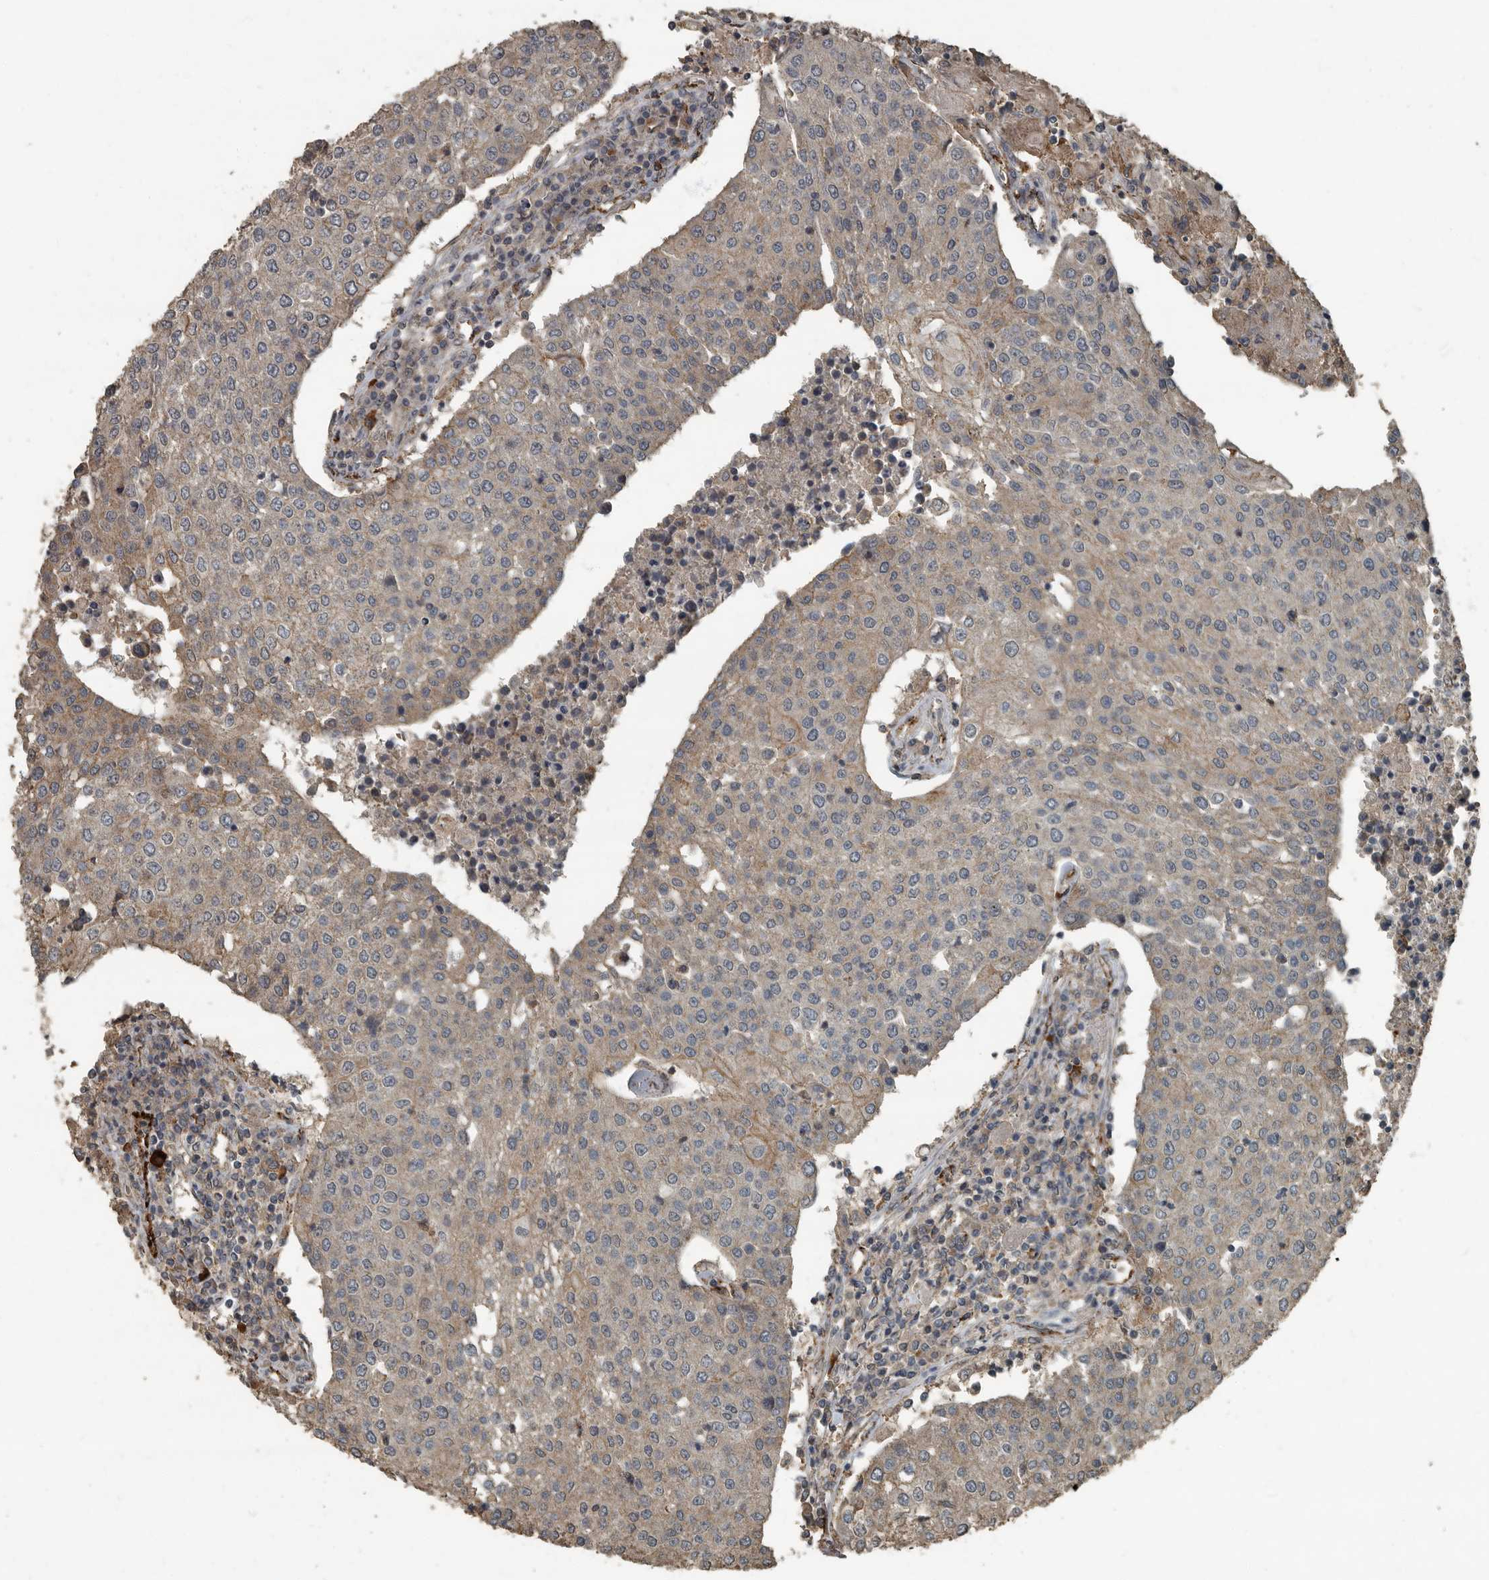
{"staining": {"intensity": "weak", "quantity": "<25%", "location": "cytoplasmic/membranous"}, "tissue": "urothelial cancer", "cell_type": "Tumor cells", "image_type": "cancer", "snomed": [{"axis": "morphology", "description": "Urothelial carcinoma, High grade"}, {"axis": "topography", "description": "Urinary bladder"}], "caption": "This photomicrograph is of urothelial cancer stained with immunohistochemistry to label a protein in brown with the nuclei are counter-stained blue. There is no staining in tumor cells.", "gene": "IL15RA", "patient": {"sex": "female", "age": 85}}